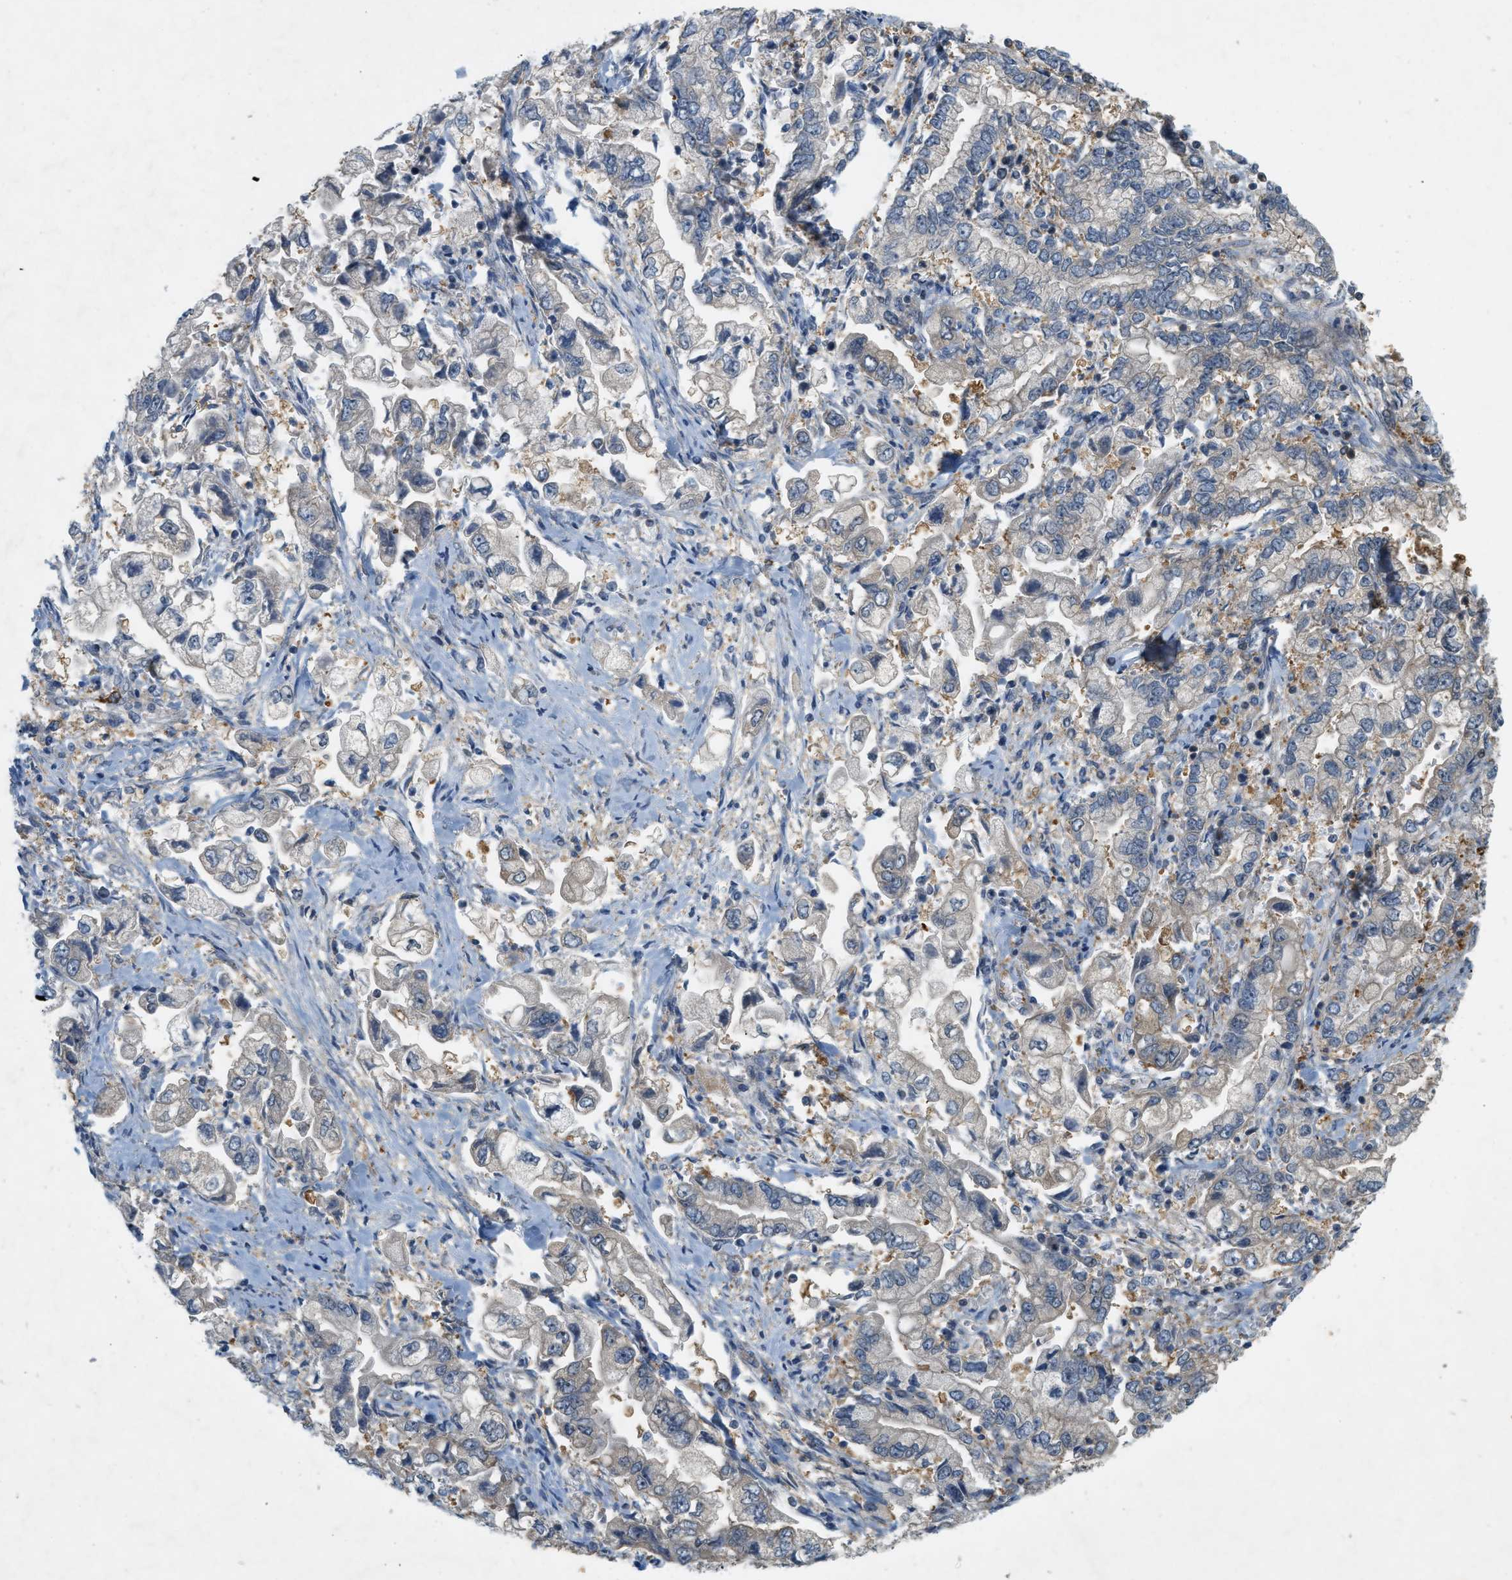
{"staining": {"intensity": "negative", "quantity": "none", "location": "none"}, "tissue": "stomach cancer", "cell_type": "Tumor cells", "image_type": "cancer", "snomed": [{"axis": "morphology", "description": "Normal tissue, NOS"}, {"axis": "morphology", "description": "Adenocarcinoma, NOS"}, {"axis": "topography", "description": "Stomach"}], "caption": "Immunohistochemistry of human adenocarcinoma (stomach) shows no positivity in tumor cells.", "gene": "PDCL3", "patient": {"sex": "male", "age": 62}}